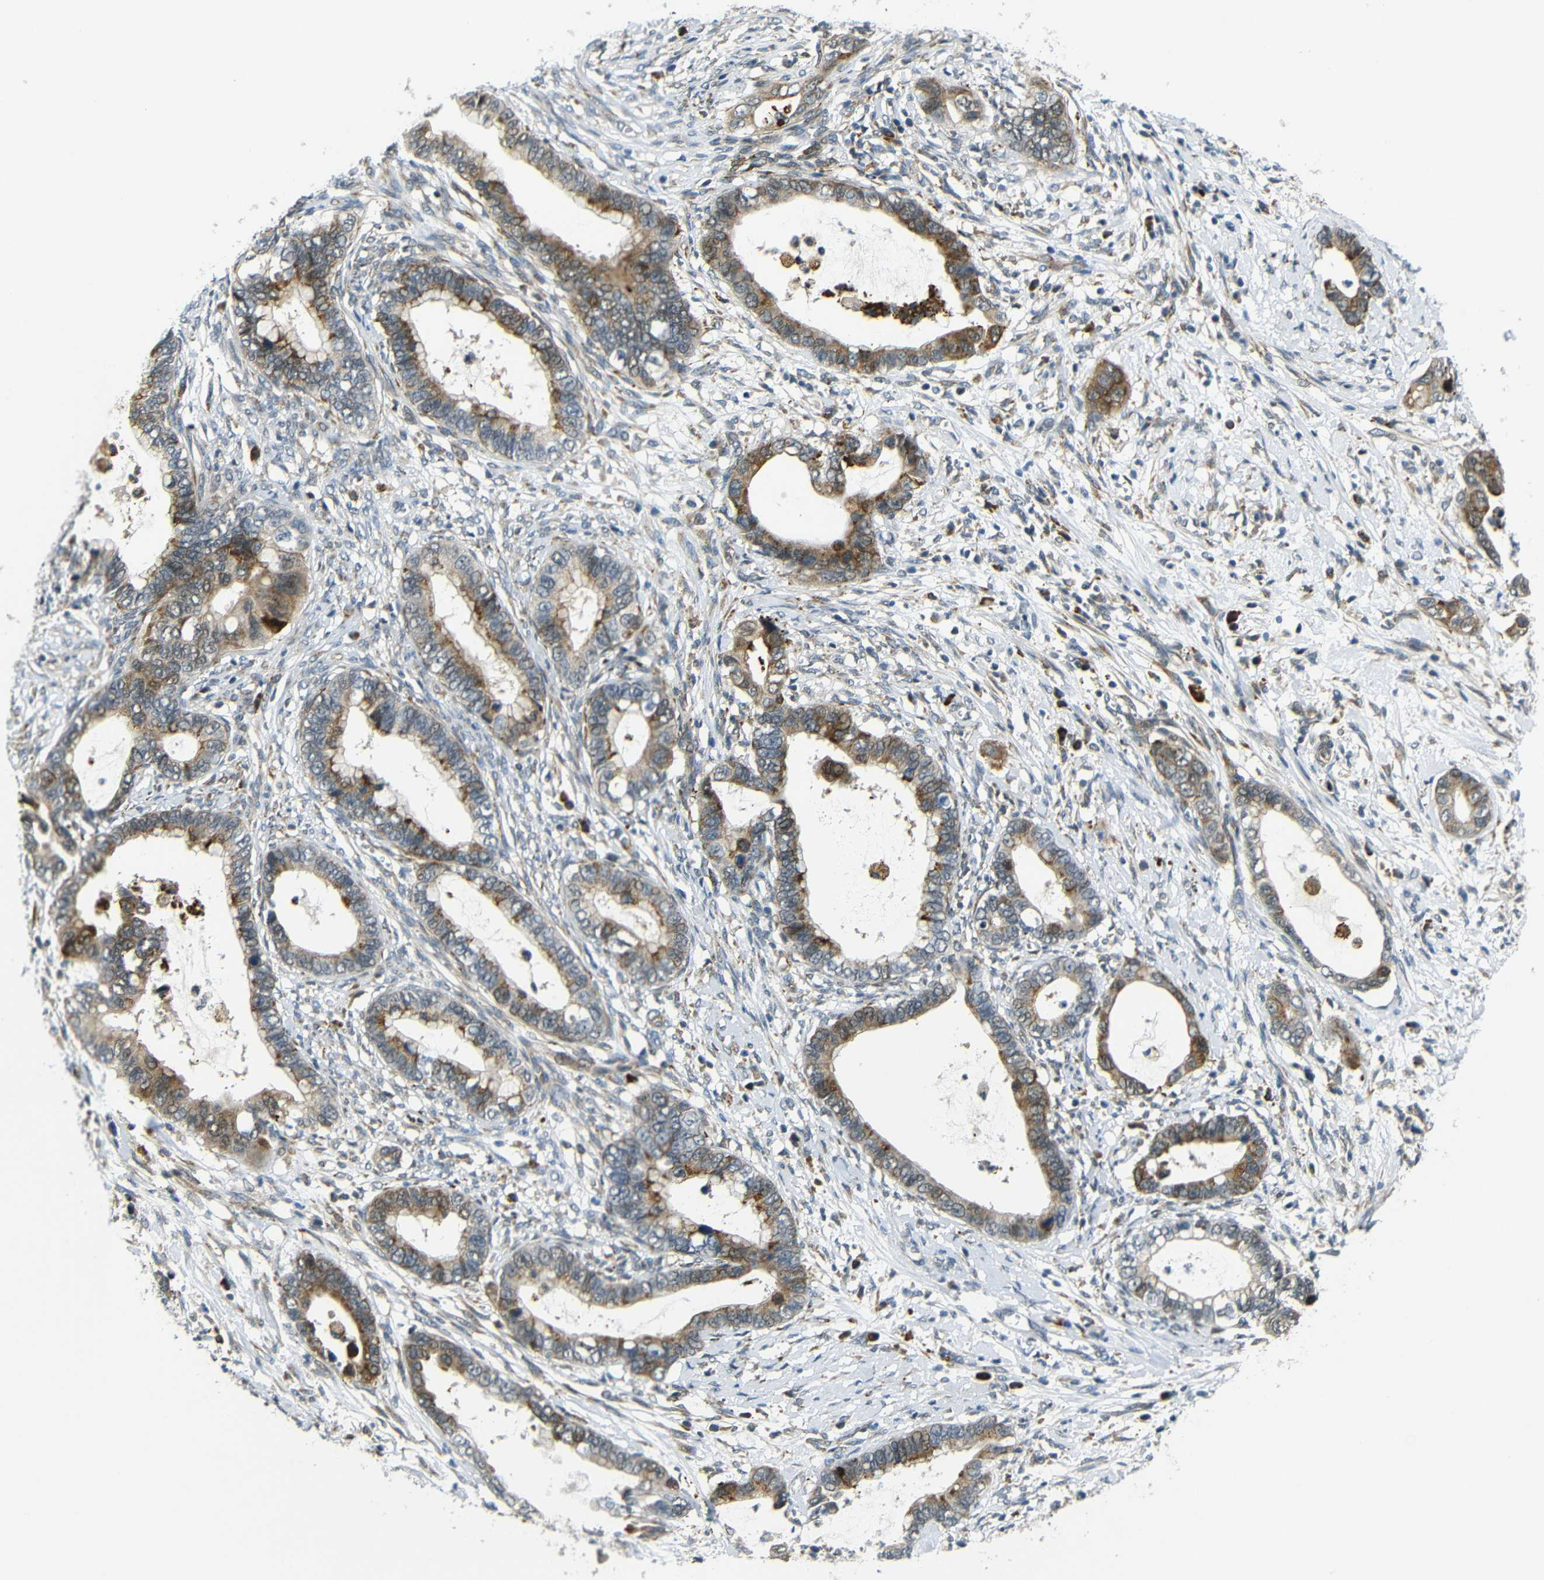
{"staining": {"intensity": "moderate", "quantity": ">75%", "location": "cytoplasmic/membranous"}, "tissue": "cervical cancer", "cell_type": "Tumor cells", "image_type": "cancer", "snomed": [{"axis": "morphology", "description": "Adenocarcinoma, NOS"}, {"axis": "topography", "description": "Cervix"}], "caption": "Brown immunohistochemical staining in human cervical cancer (adenocarcinoma) shows moderate cytoplasmic/membranous staining in about >75% of tumor cells.", "gene": "SYDE1", "patient": {"sex": "female", "age": 44}}